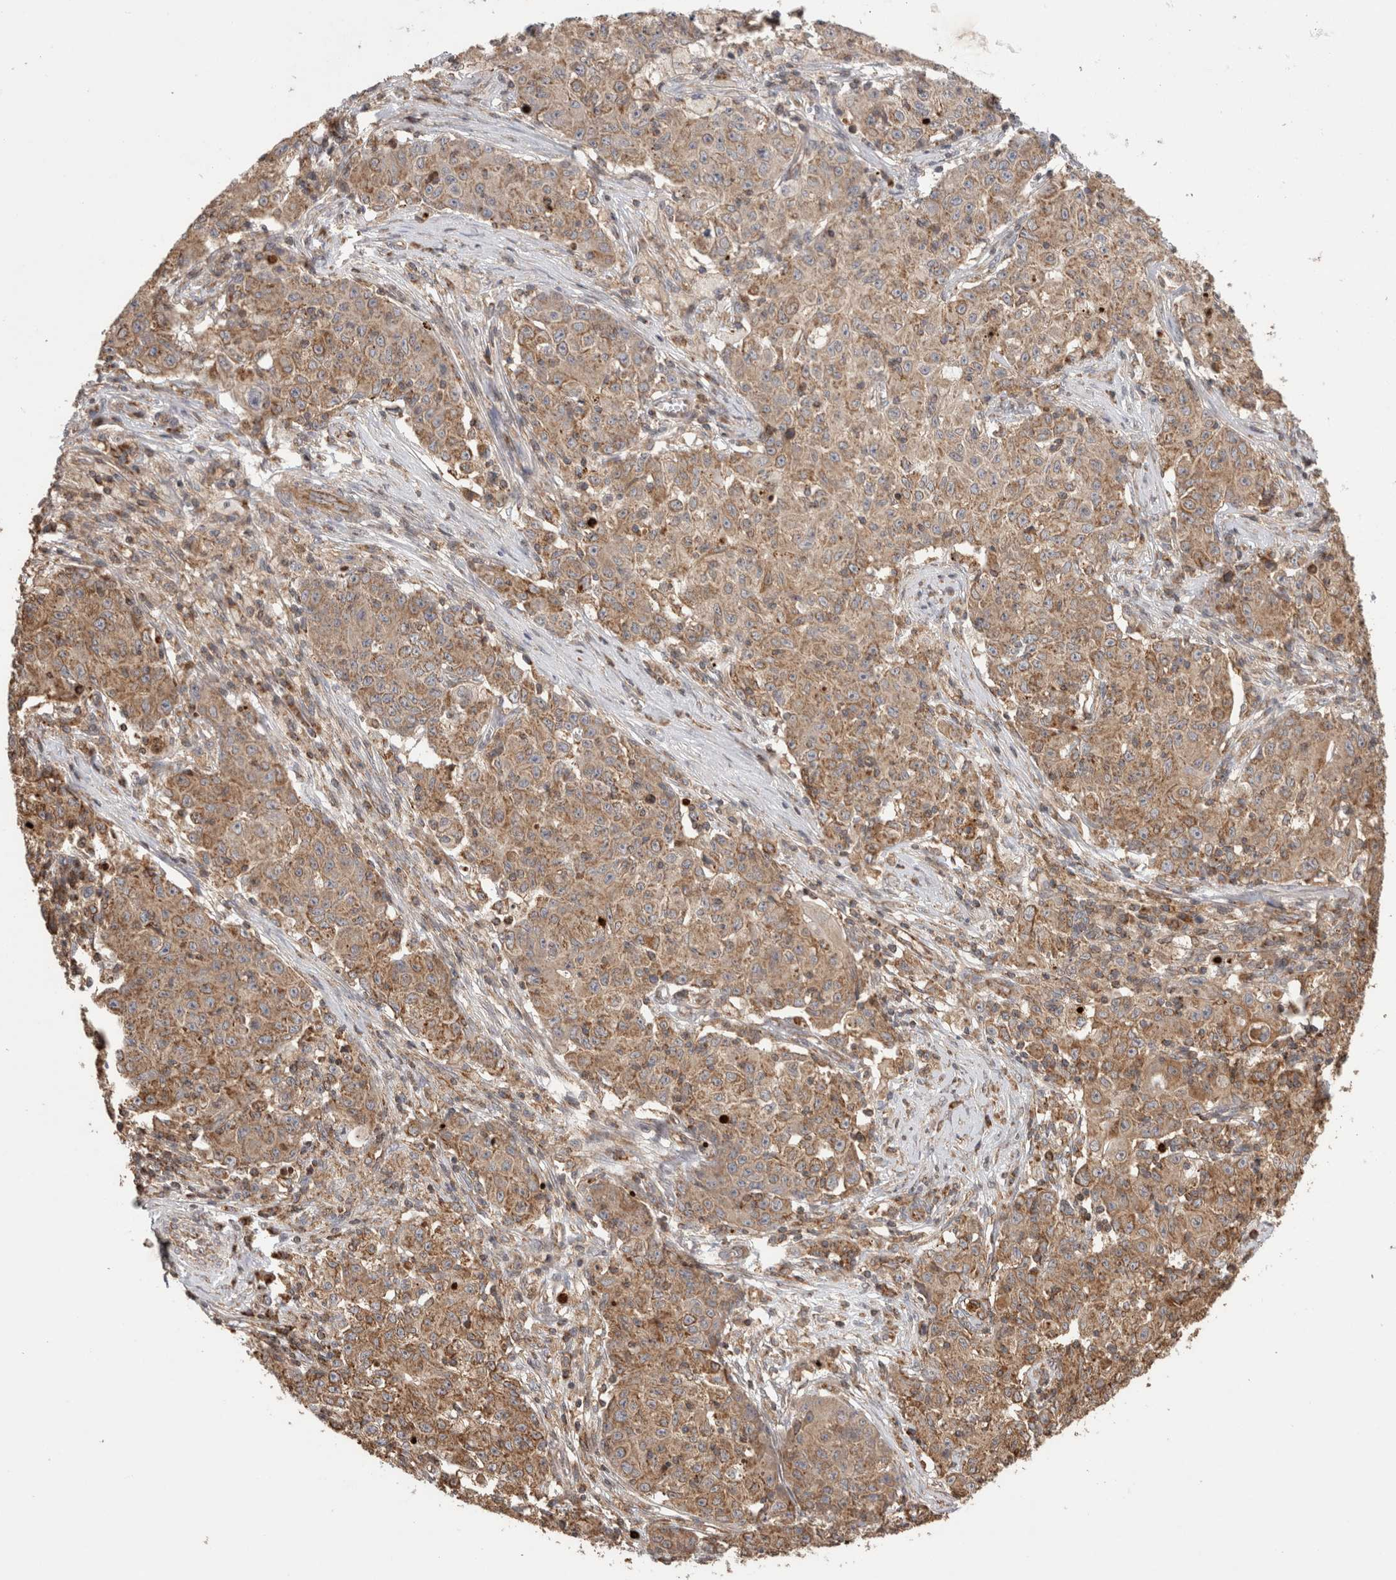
{"staining": {"intensity": "moderate", "quantity": ">75%", "location": "cytoplasmic/membranous,nuclear"}, "tissue": "ovarian cancer", "cell_type": "Tumor cells", "image_type": "cancer", "snomed": [{"axis": "morphology", "description": "Carcinoma, endometroid"}, {"axis": "topography", "description": "Ovary"}], "caption": "Protein staining demonstrates moderate cytoplasmic/membranous and nuclear positivity in about >75% of tumor cells in ovarian endometroid carcinoma. The protein of interest is stained brown, and the nuclei are stained in blue (DAB IHC with brightfield microscopy, high magnification).", "gene": "IMMP2L", "patient": {"sex": "female", "age": 42}}